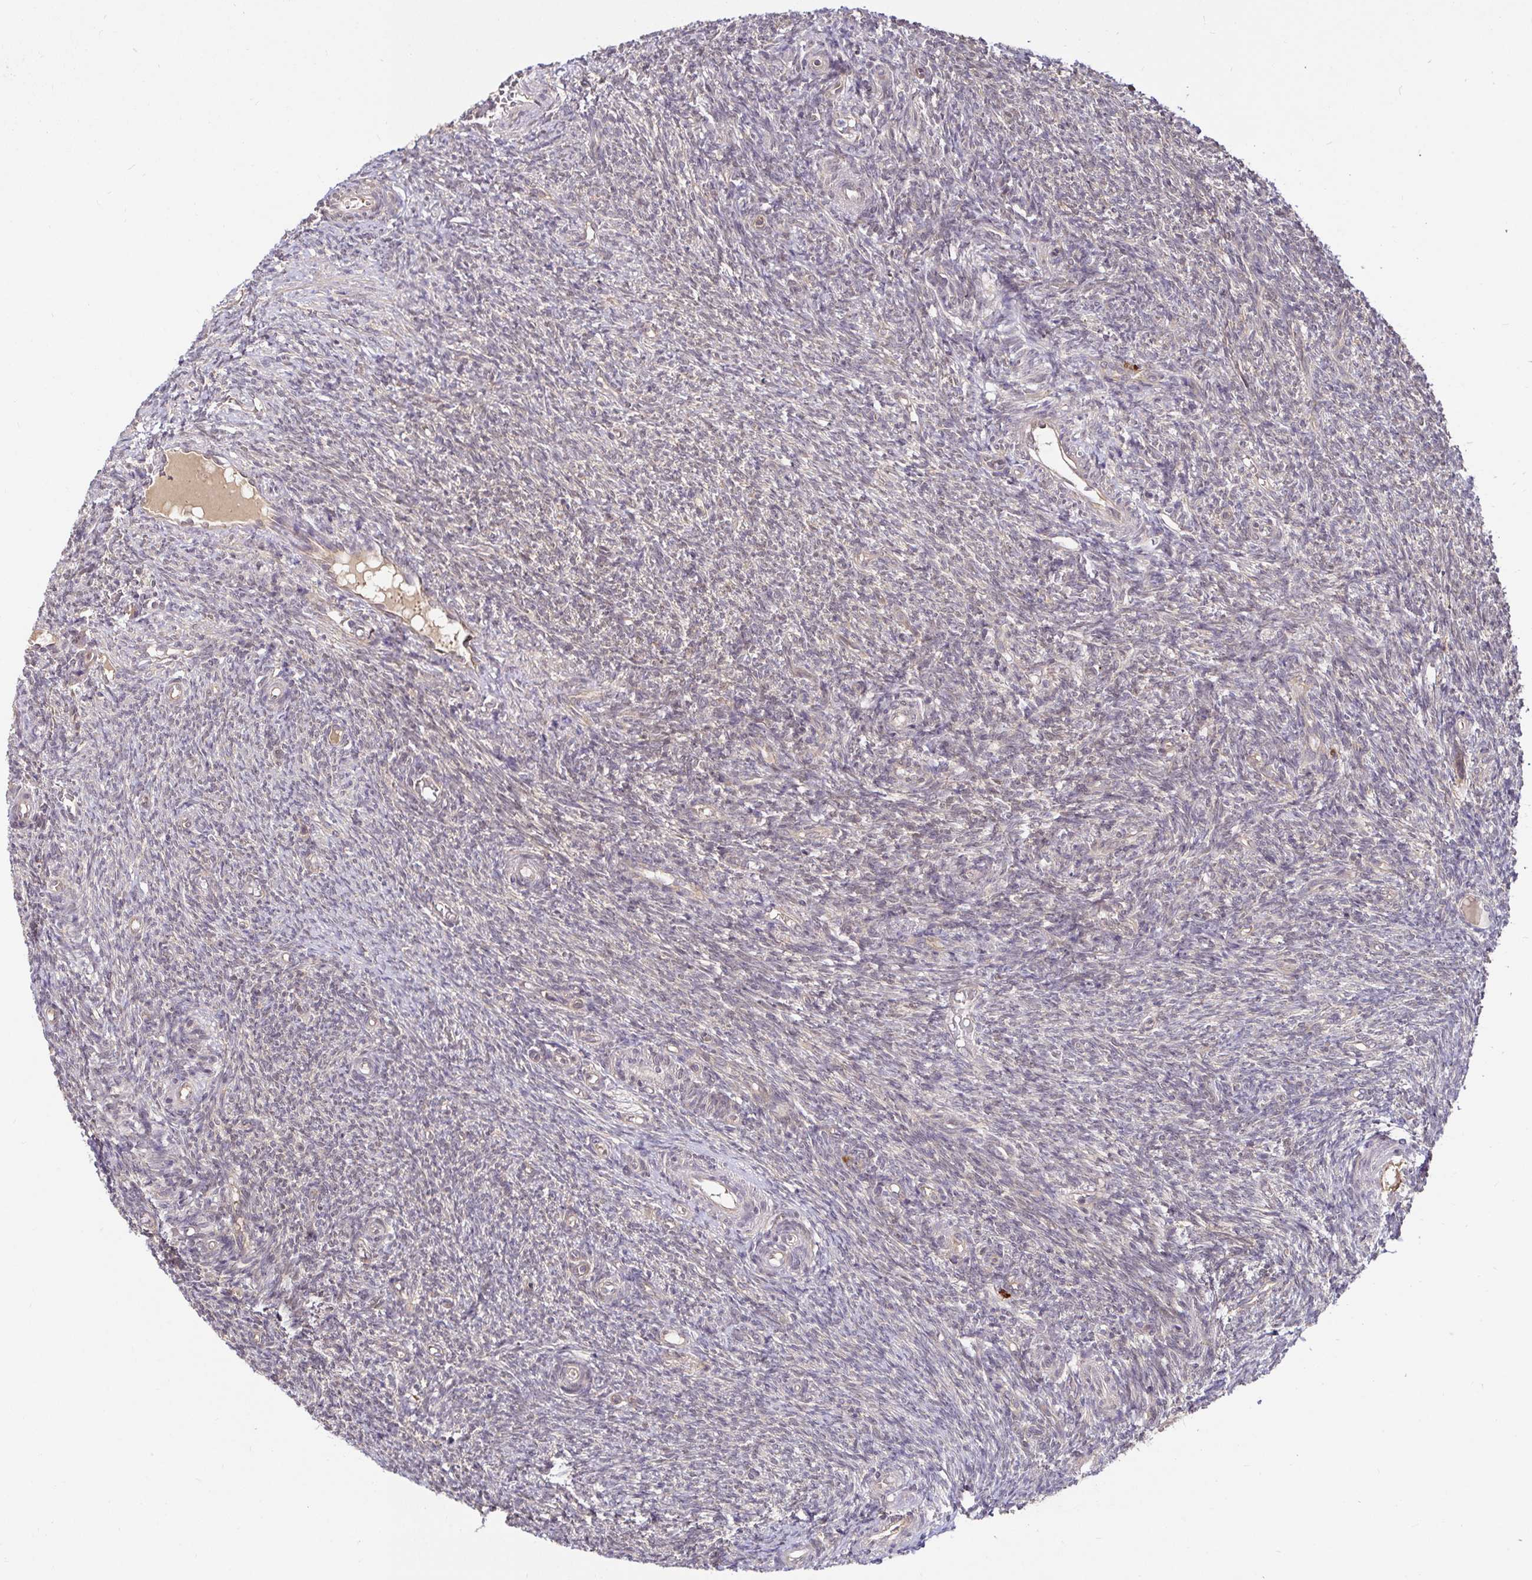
{"staining": {"intensity": "moderate", "quantity": ">75%", "location": "cytoplasmic/membranous,nuclear"}, "tissue": "ovary", "cell_type": "Follicle cells", "image_type": "normal", "snomed": [{"axis": "morphology", "description": "Normal tissue, NOS"}, {"axis": "topography", "description": "Ovary"}], "caption": "Follicle cells reveal moderate cytoplasmic/membranous,nuclear staining in approximately >75% of cells in benign ovary.", "gene": "LMO4", "patient": {"sex": "female", "age": 39}}